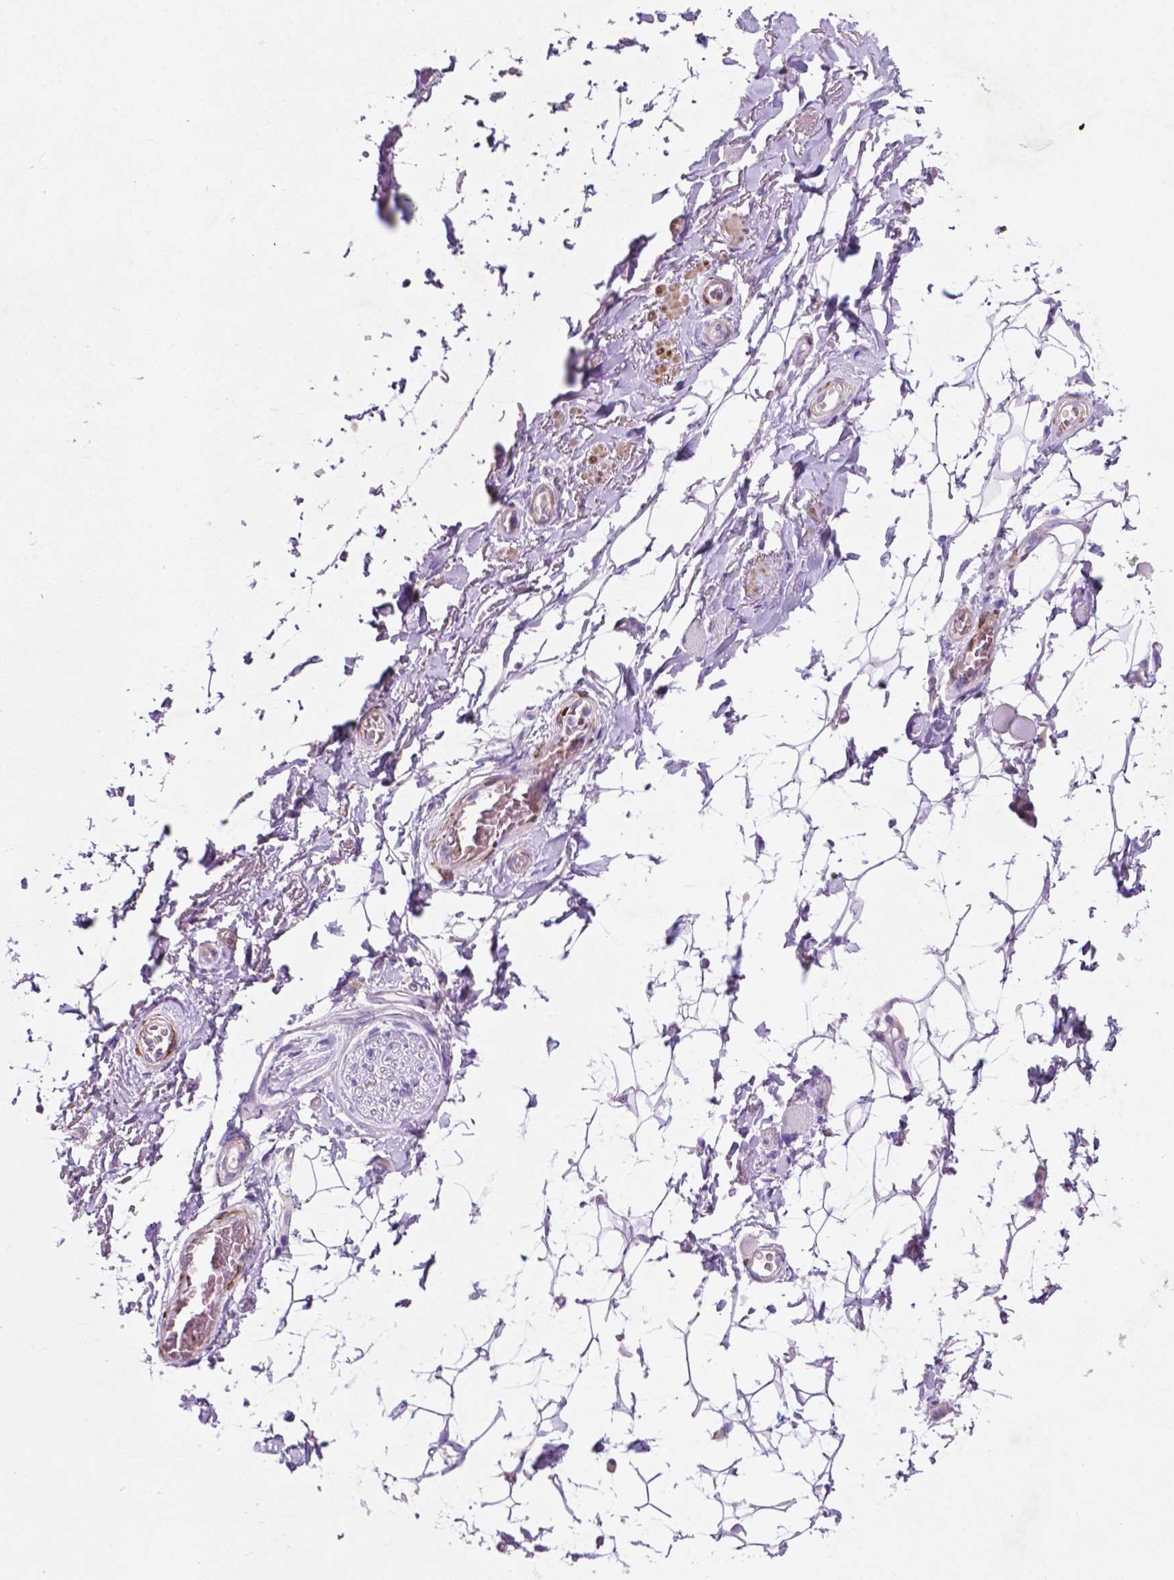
{"staining": {"intensity": "negative", "quantity": "none", "location": "none"}, "tissue": "adipose tissue", "cell_type": "Adipocytes", "image_type": "normal", "snomed": [{"axis": "morphology", "description": "Normal tissue, NOS"}, {"axis": "topography", "description": "Anal"}, {"axis": "topography", "description": "Peripheral nerve tissue"}], "caption": "An immunohistochemistry micrograph of normal adipose tissue is shown. There is no staining in adipocytes of adipose tissue.", "gene": "ASPG", "patient": {"sex": "male", "age": 53}}